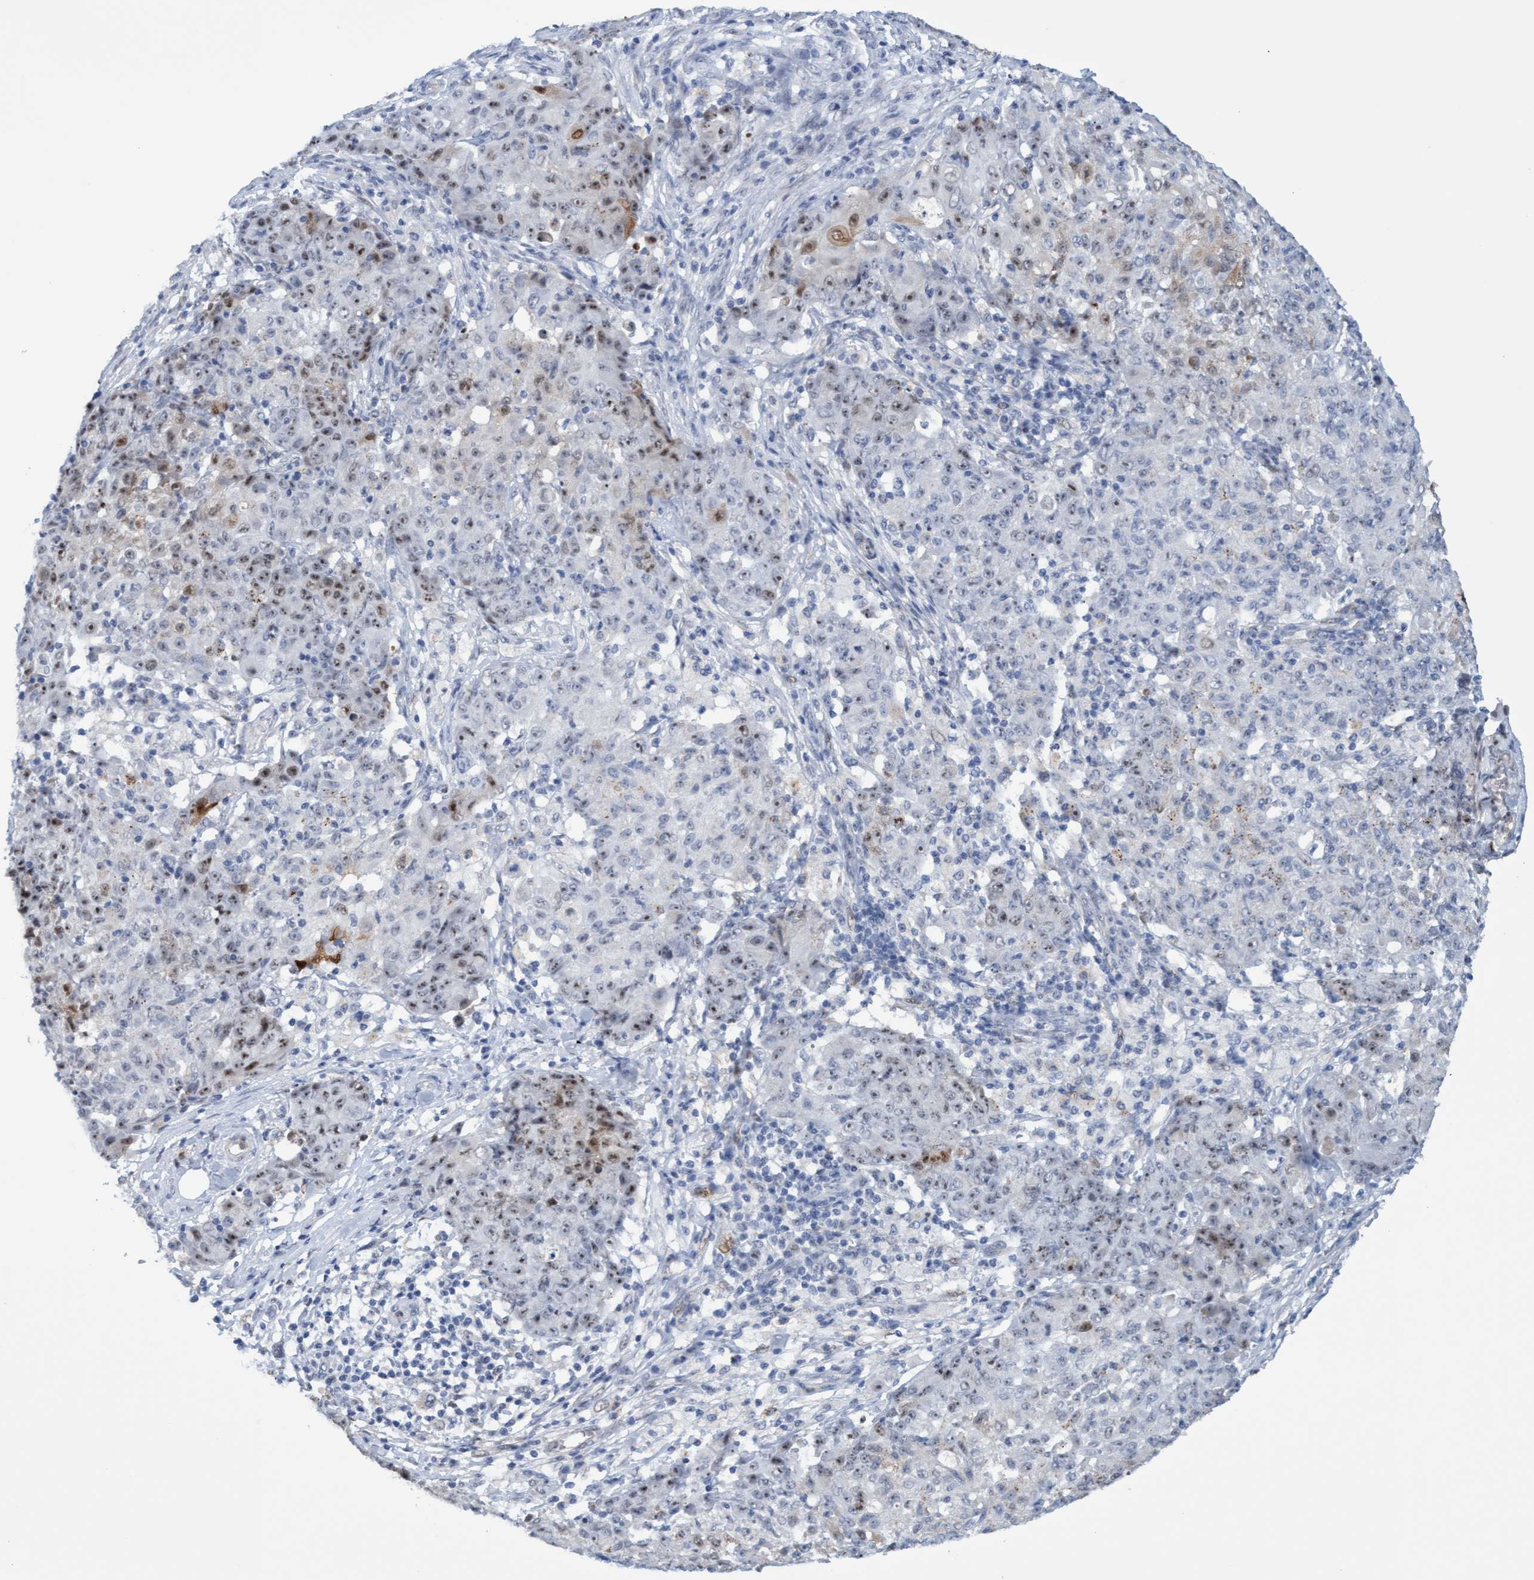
{"staining": {"intensity": "strong", "quantity": "25%-75%", "location": "nuclear"}, "tissue": "ovarian cancer", "cell_type": "Tumor cells", "image_type": "cancer", "snomed": [{"axis": "morphology", "description": "Carcinoma, endometroid"}, {"axis": "topography", "description": "Ovary"}], "caption": "IHC histopathology image of ovarian endometroid carcinoma stained for a protein (brown), which shows high levels of strong nuclear staining in approximately 25%-75% of tumor cells.", "gene": "PINX1", "patient": {"sex": "female", "age": 42}}